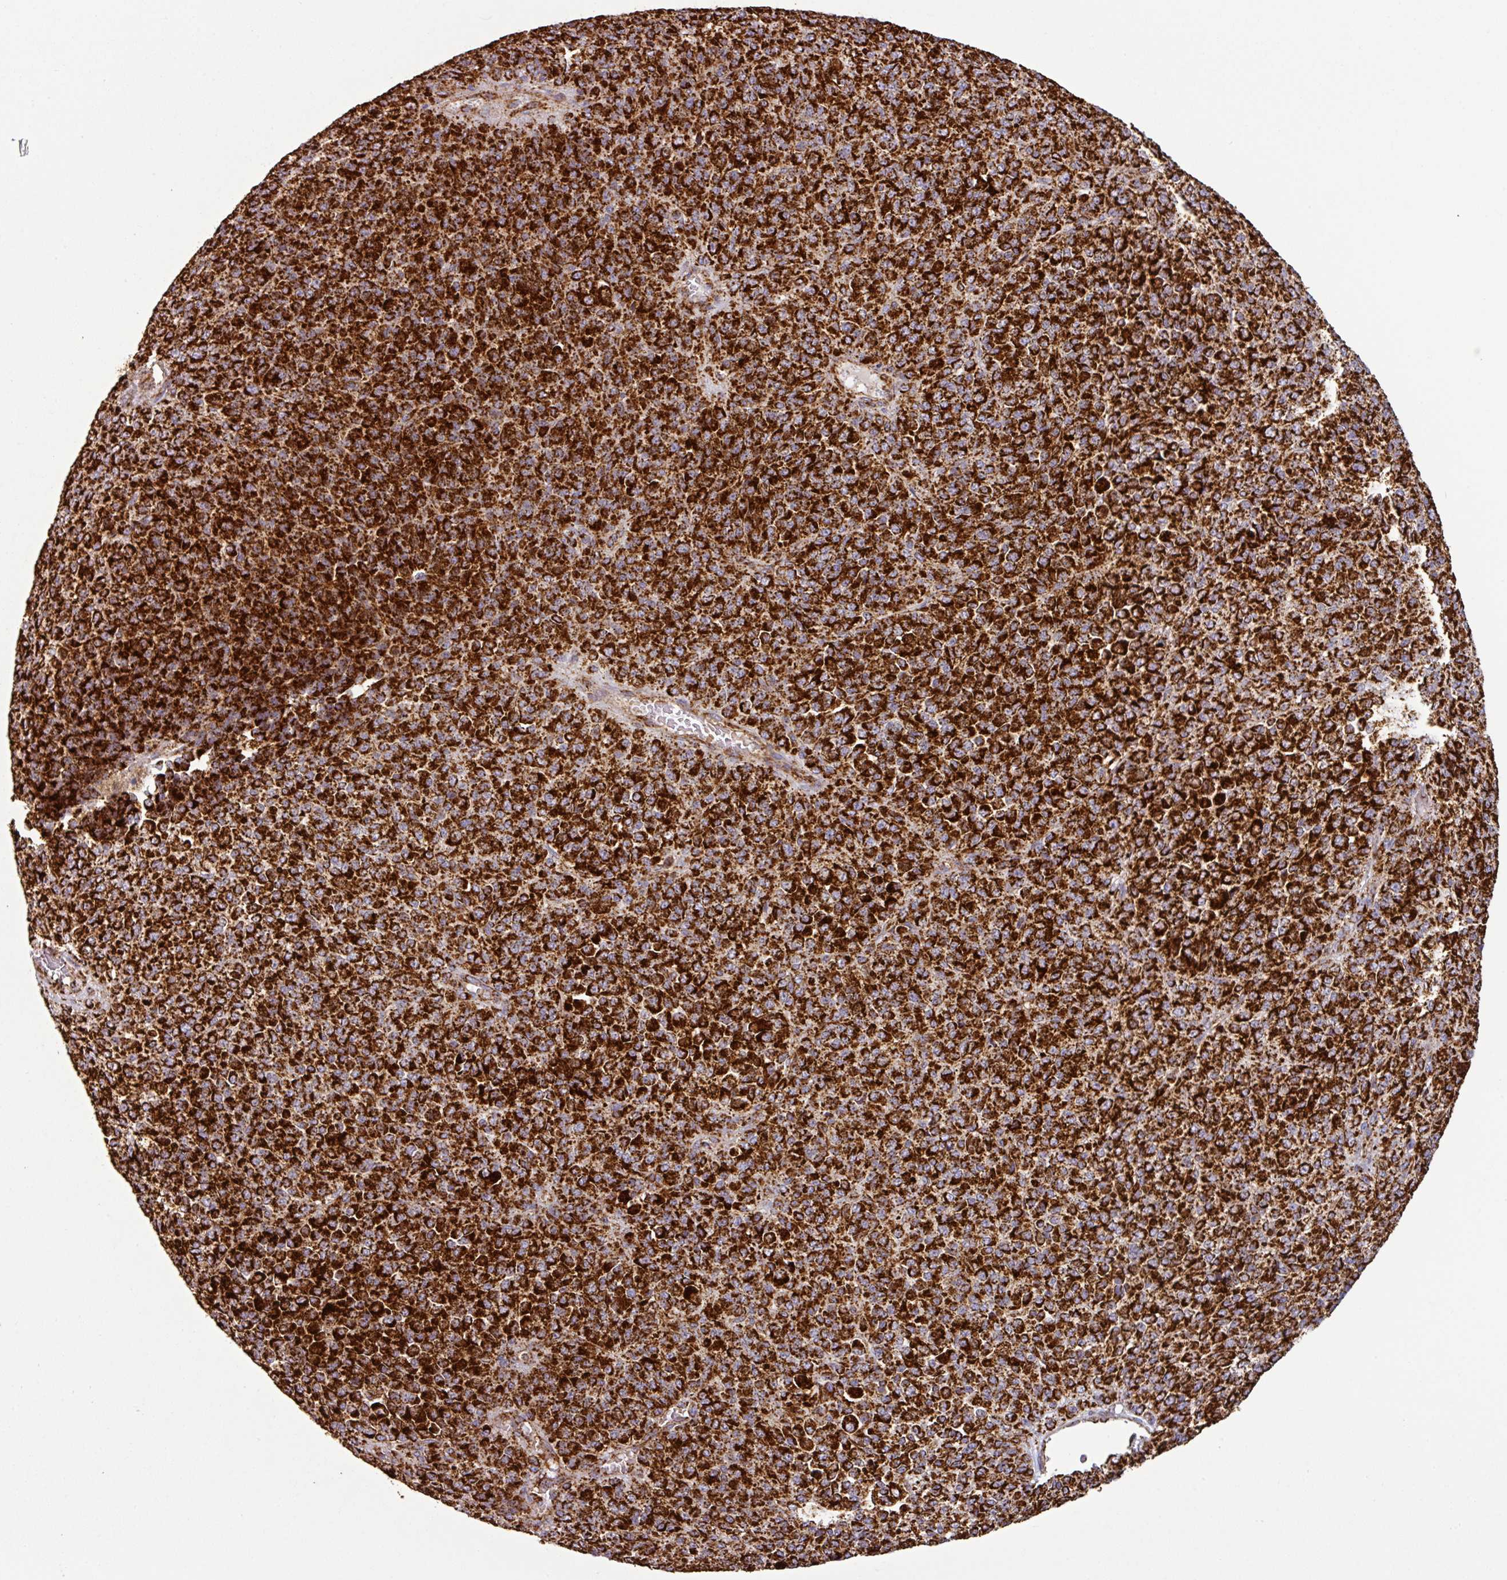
{"staining": {"intensity": "strong", "quantity": ">75%", "location": "cytoplasmic/membranous"}, "tissue": "melanoma", "cell_type": "Tumor cells", "image_type": "cancer", "snomed": [{"axis": "morphology", "description": "Malignant melanoma, Metastatic site"}, {"axis": "topography", "description": "Brain"}], "caption": "Immunohistochemical staining of human malignant melanoma (metastatic site) shows strong cytoplasmic/membranous protein expression in about >75% of tumor cells.", "gene": "TRAP1", "patient": {"sex": "female", "age": 56}}